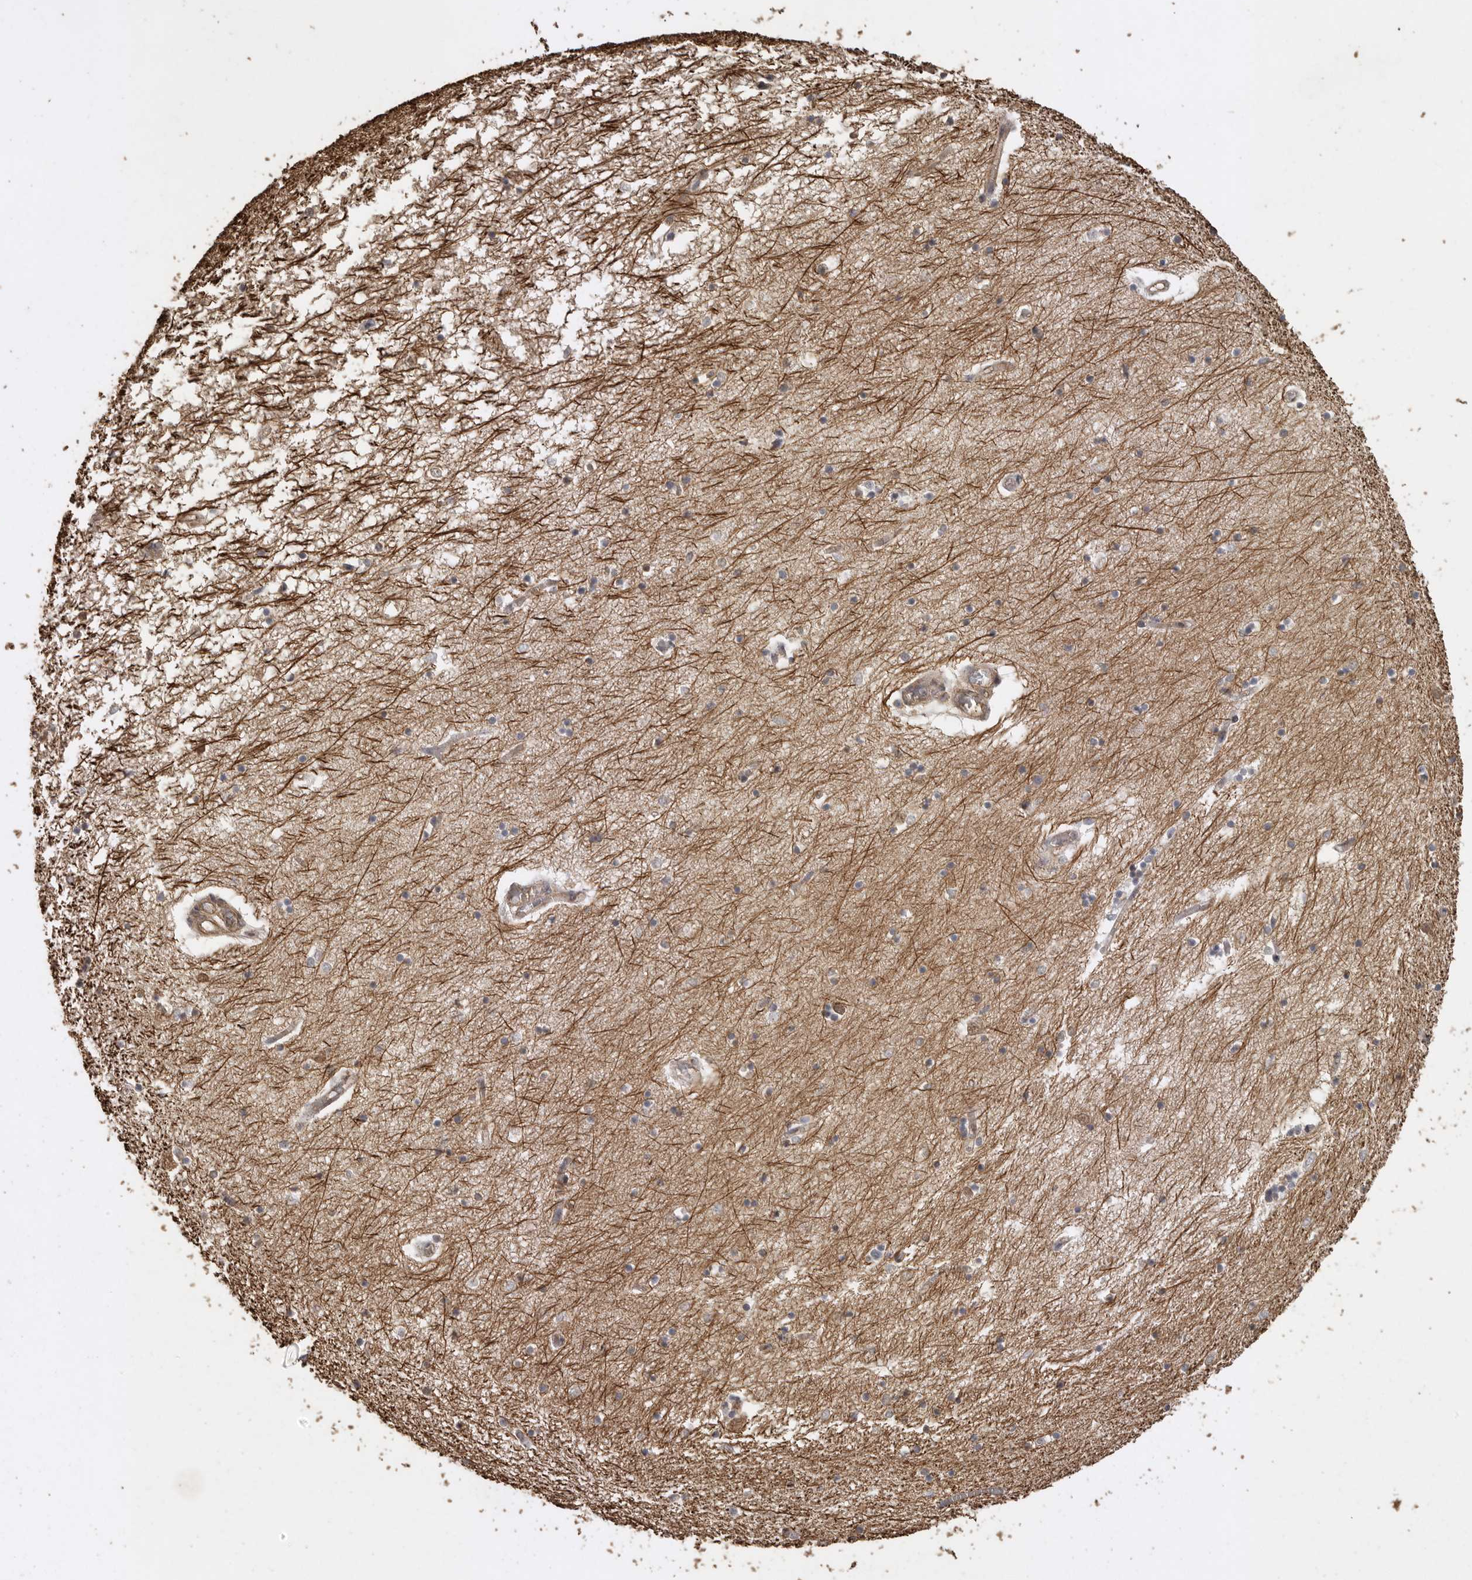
{"staining": {"intensity": "weak", "quantity": "<25%", "location": "cytoplasmic/membranous"}, "tissue": "hippocampus", "cell_type": "Glial cells", "image_type": "normal", "snomed": [{"axis": "morphology", "description": "Normal tissue, NOS"}, {"axis": "topography", "description": "Hippocampus"}], "caption": "An image of human hippocampus is negative for staining in glial cells. (DAB (3,3'-diaminobenzidine) IHC visualized using brightfield microscopy, high magnification).", "gene": "PINK1", "patient": {"sex": "male", "age": 70}}